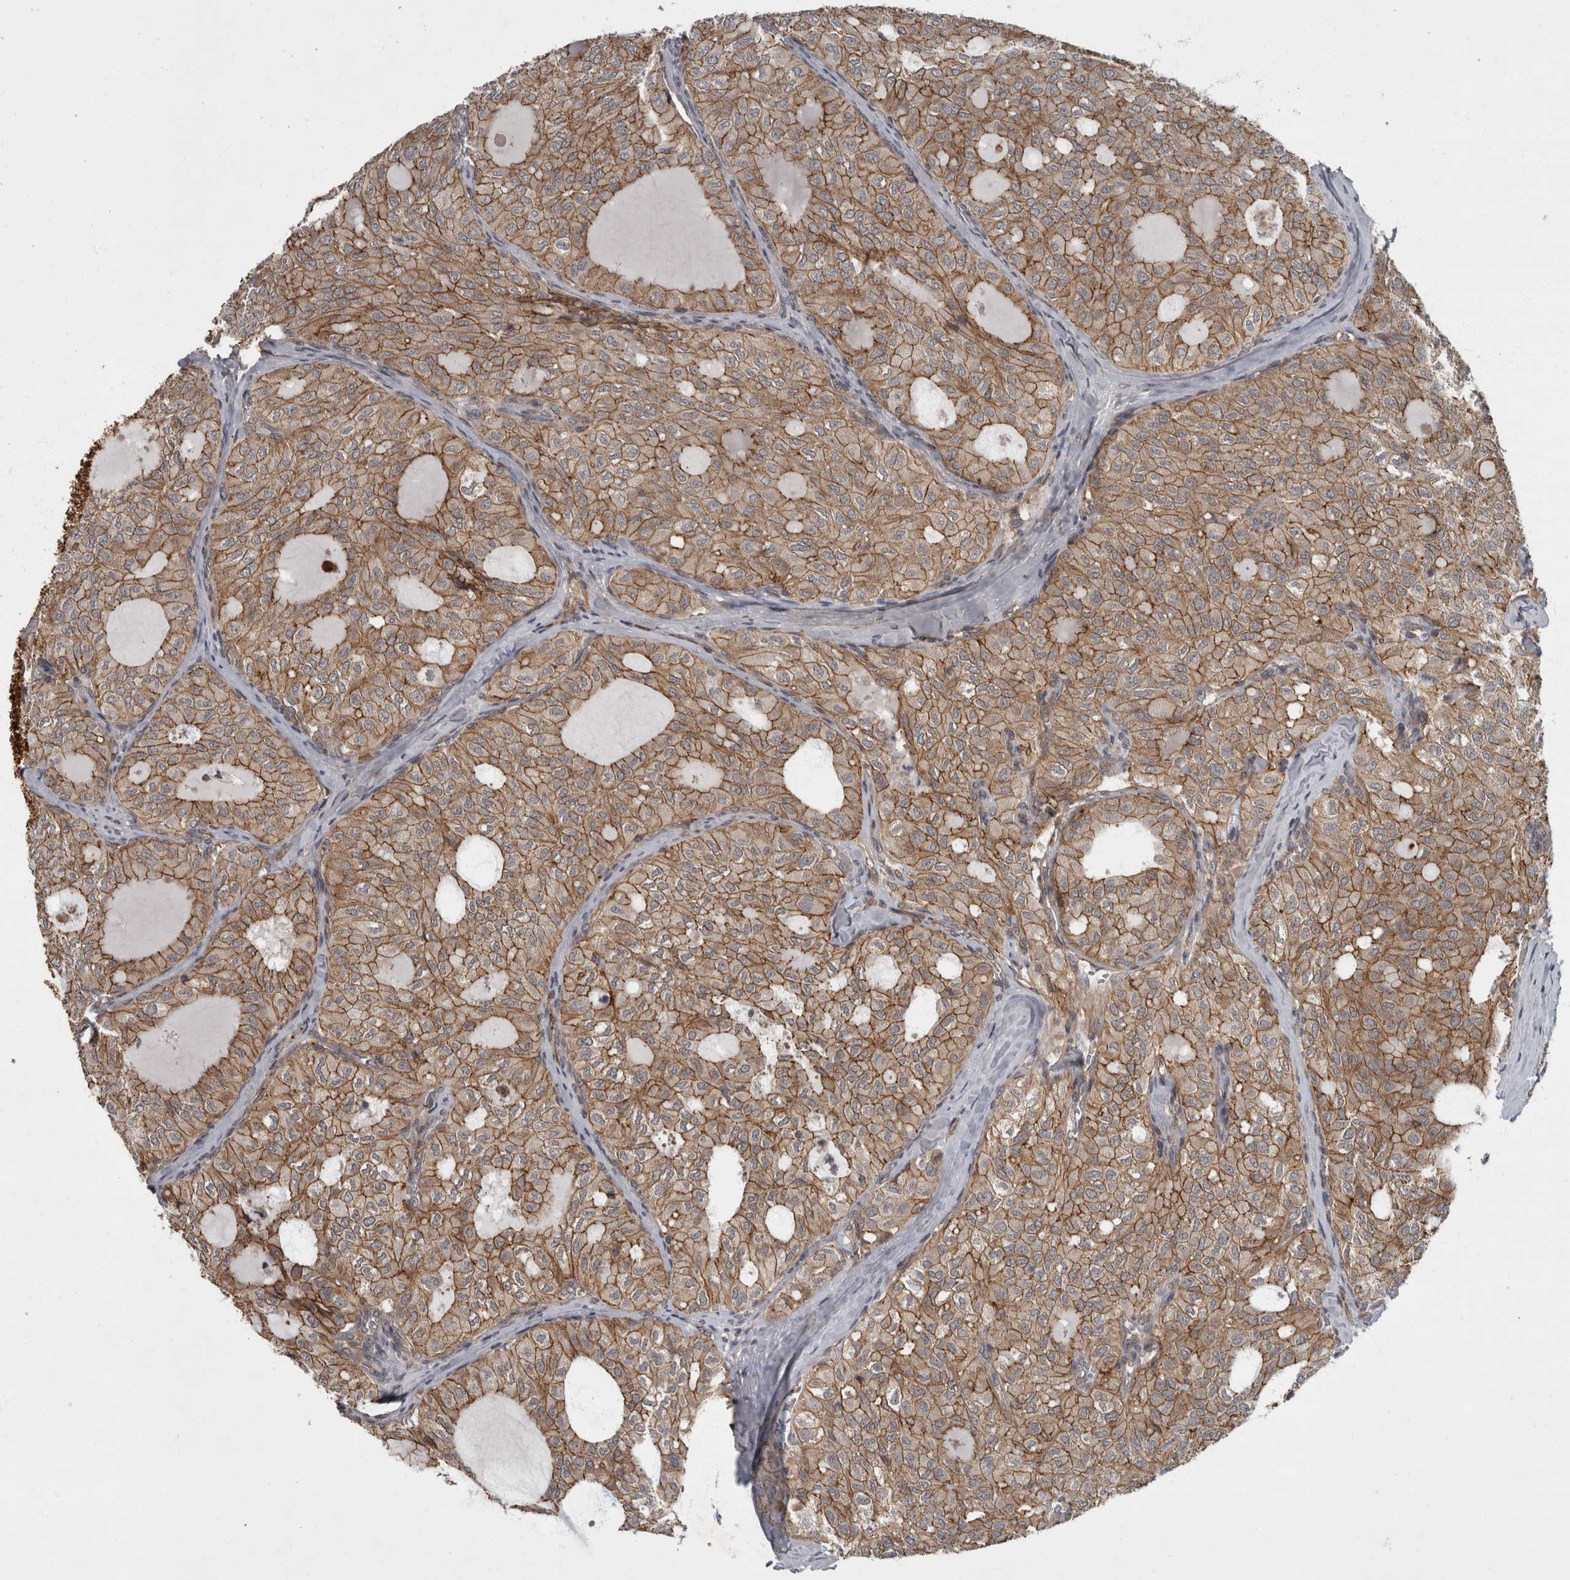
{"staining": {"intensity": "moderate", "quantity": "25%-75%", "location": "cytoplasmic/membranous"}, "tissue": "thyroid cancer", "cell_type": "Tumor cells", "image_type": "cancer", "snomed": [{"axis": "morphology", "description": "Follicular adenoma carcinoma, NOS"}, {"axis": "topography", "description": "Thyroid gland"}], "caption": "A histopathology image showing moderate cytoplasmic/membranous staining in approximately 25%-75% of tumor cells in thyroid cancer (follicular adenoma carcinoma), as visualized by brown immunohistochemical staining.", "gene": "VEGFD", "patient": {"sex": "male", "age": 75}}